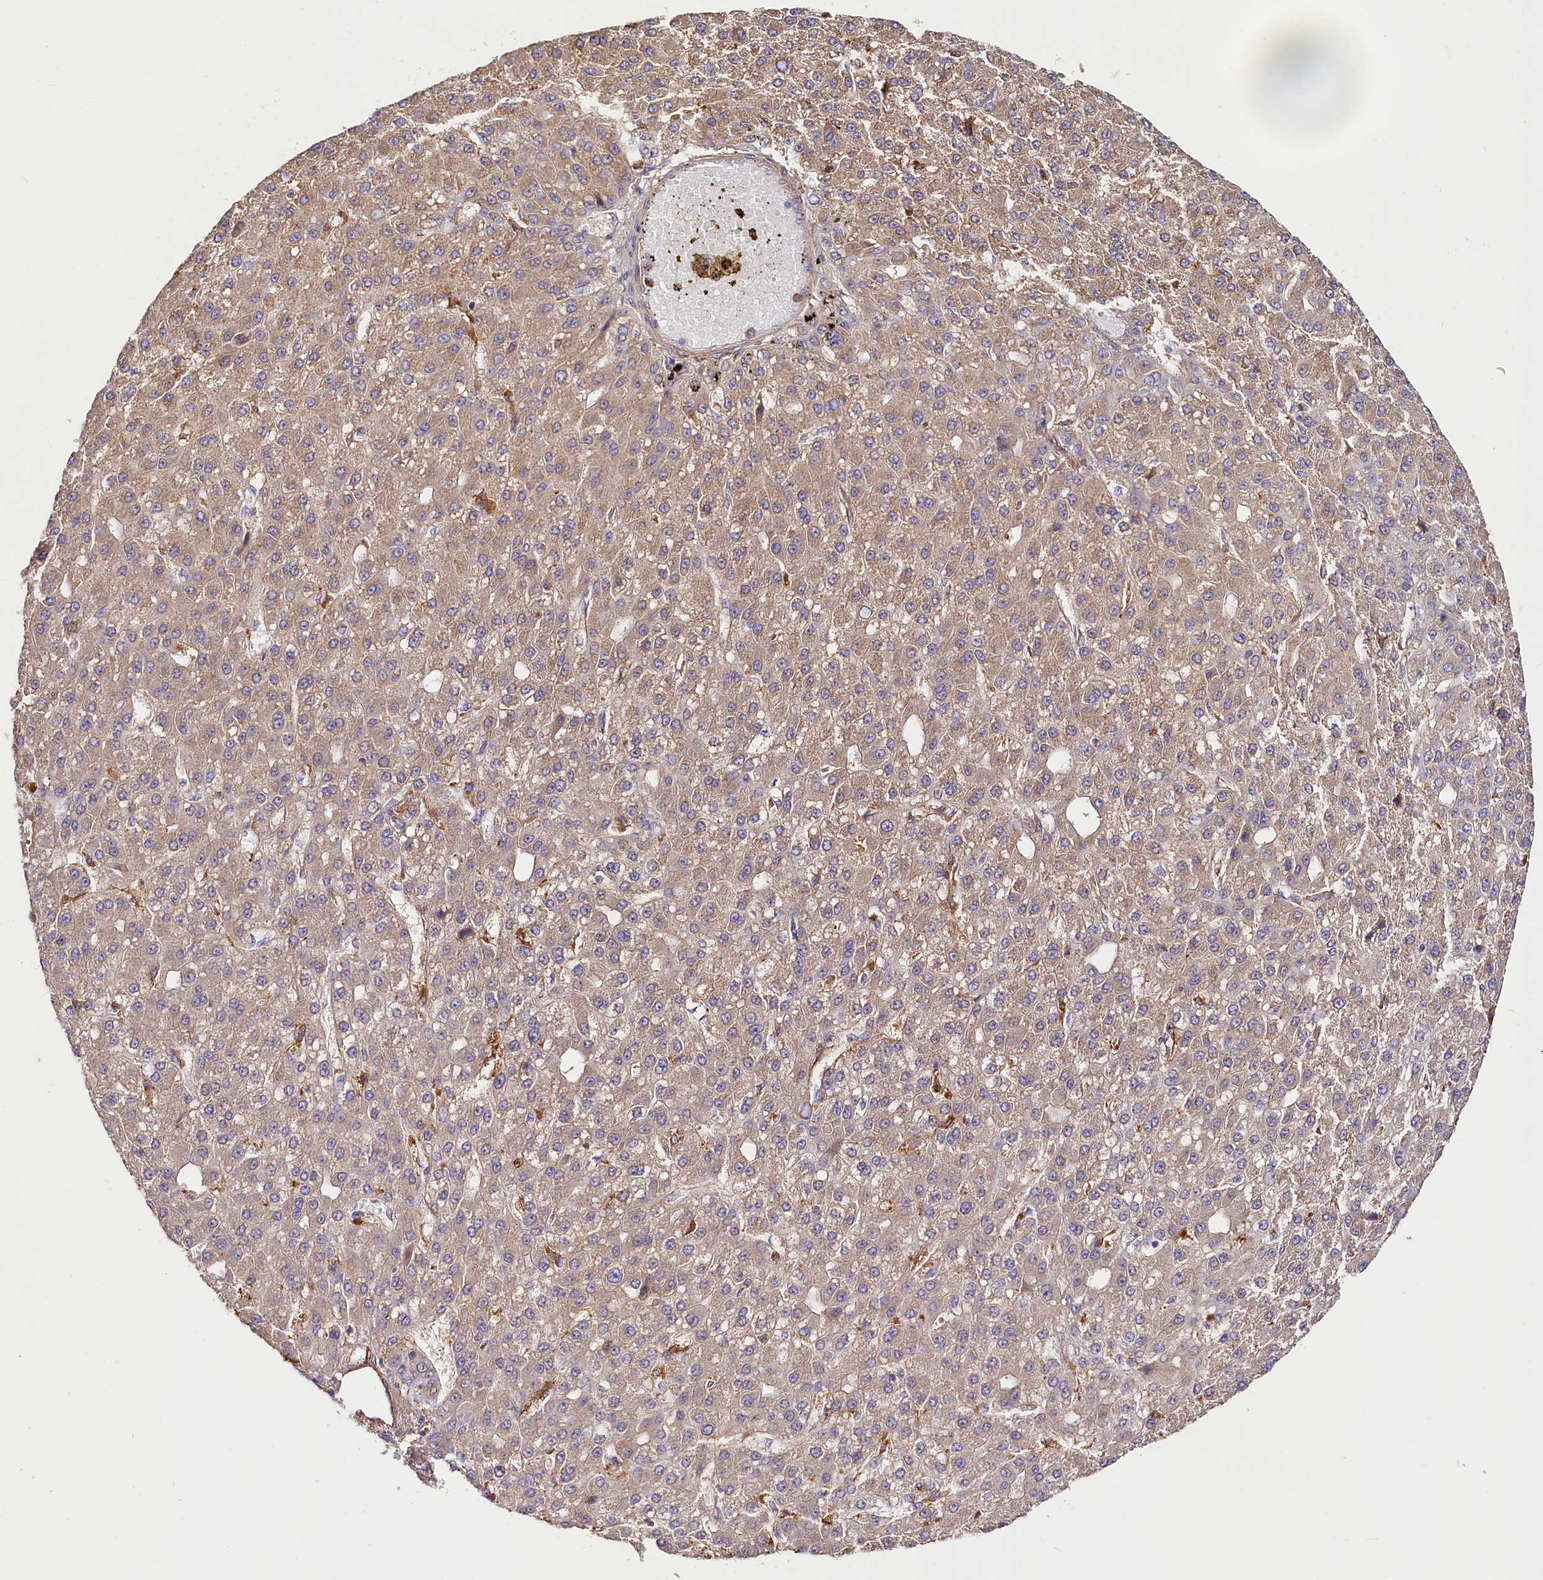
{"staining": {"intensity": "weak", "quantity": ">75%", "location": "cytoplasmic/membranous"}, "tissue": "liver cancer", "cell_type": "Tumor cells", "image_type": "cancer", "snomed": [{"axis": "morphology", "description": "Carcinoma, Hepatocellular, NOS"}, {"axis": "topography", "description": "Liver"}], "caption": "A micrograph of liver cancer stained for a protein displays weak cytoplasmic/membranous brown staining in tumor cells.", "gene": "CSAD", "patient": {"sex": "male", "age": 67}}